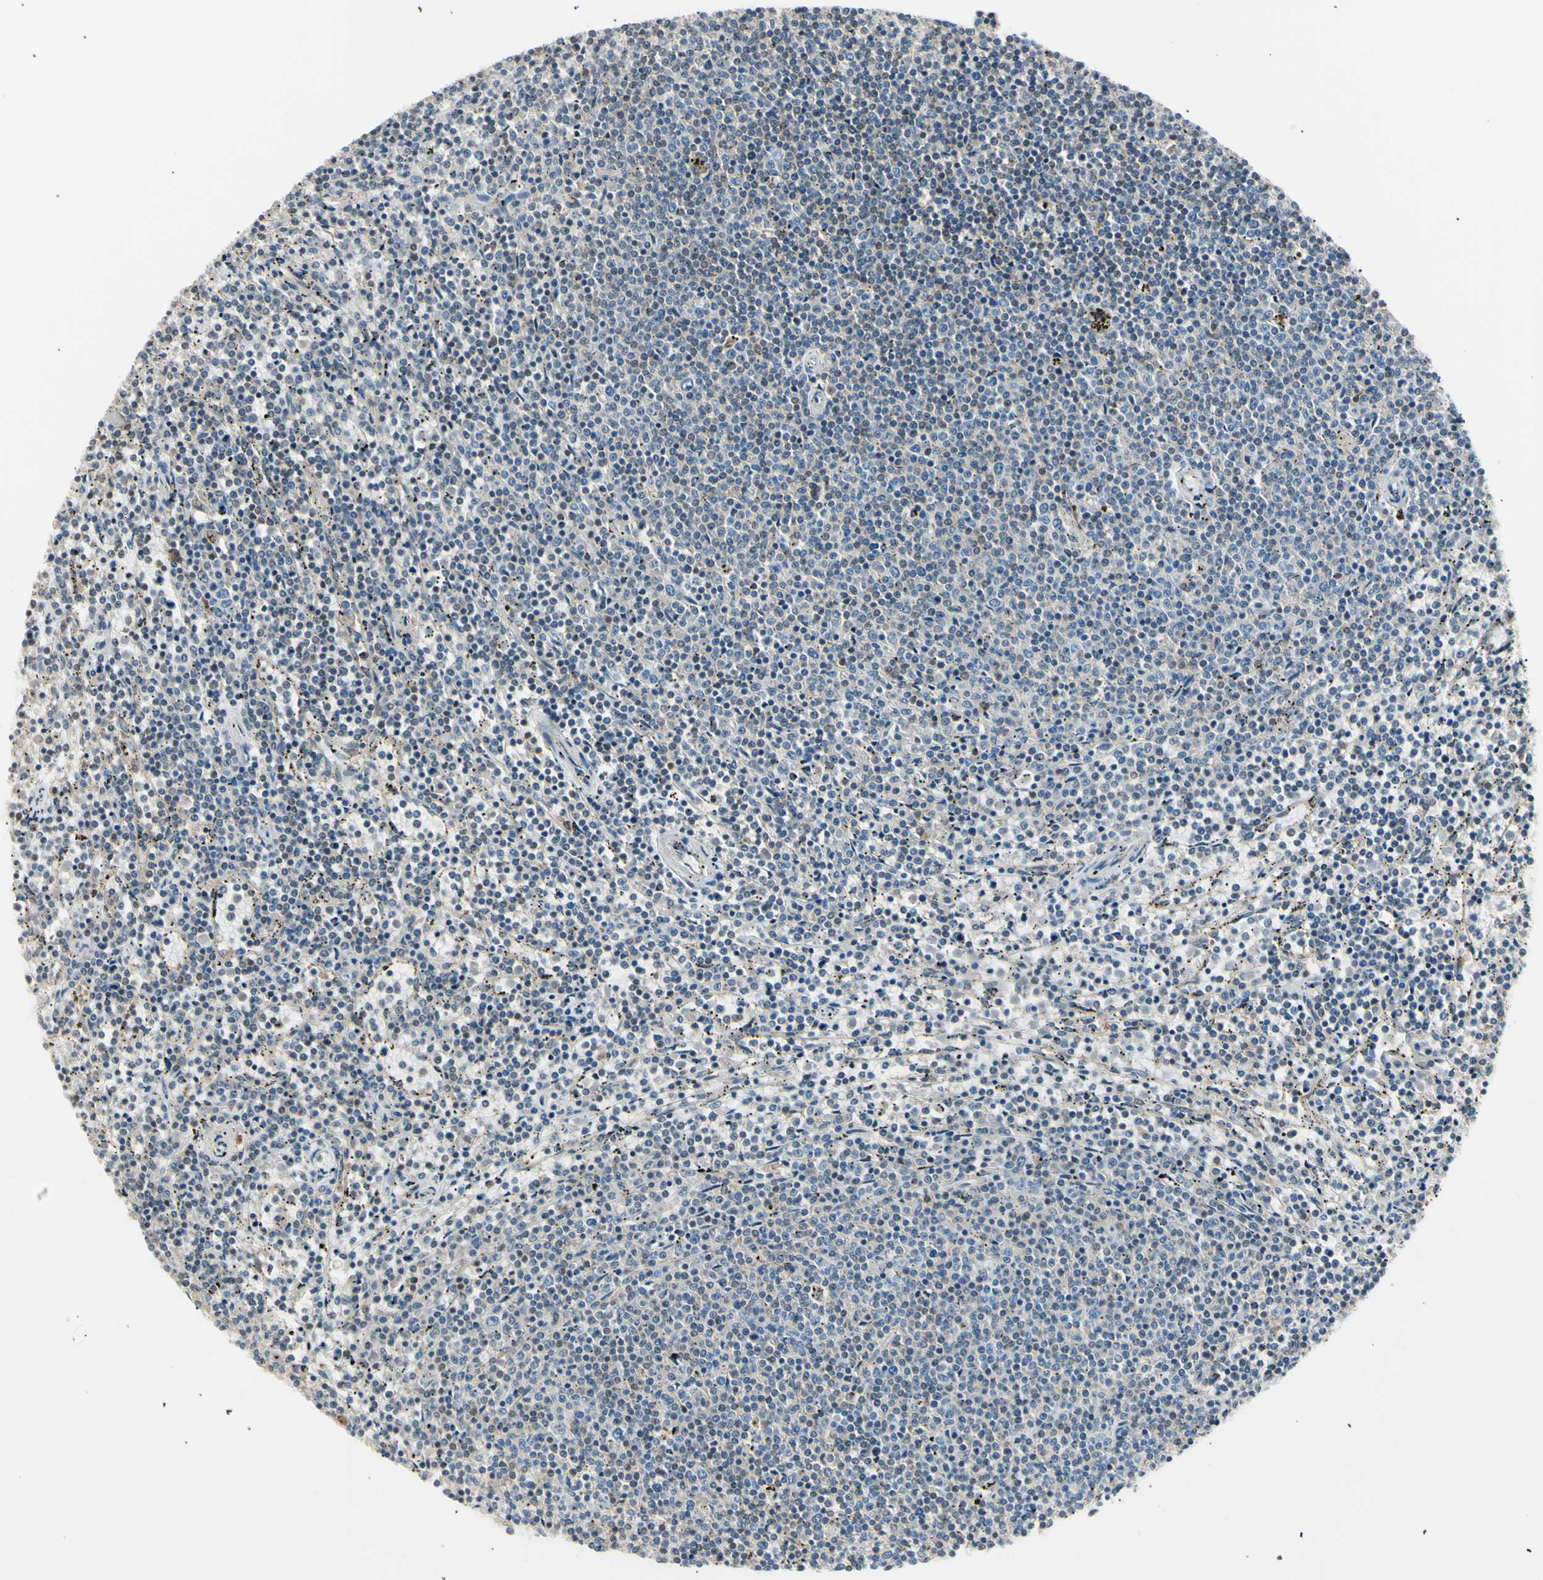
{"staining": {"intensity": "negative", "quantity": "none", "location": "none"}, "tissue": "lymphoma", "cell_type": "Tumor cells", "image_type": "cancer", "snomed": [{"axis": "morphology", "description": "Malignant lymphoma, non-Hodgkin's type, Low grade"}, {"axis": "topography", "description": "Spleen"}], "caption": "Tumor cells show no significant protein staining in low-grade malignant lymphoma, non-Hodgkin's type.", "gene": "LHPP", "patient": {"sex": "female", "age": 50}}